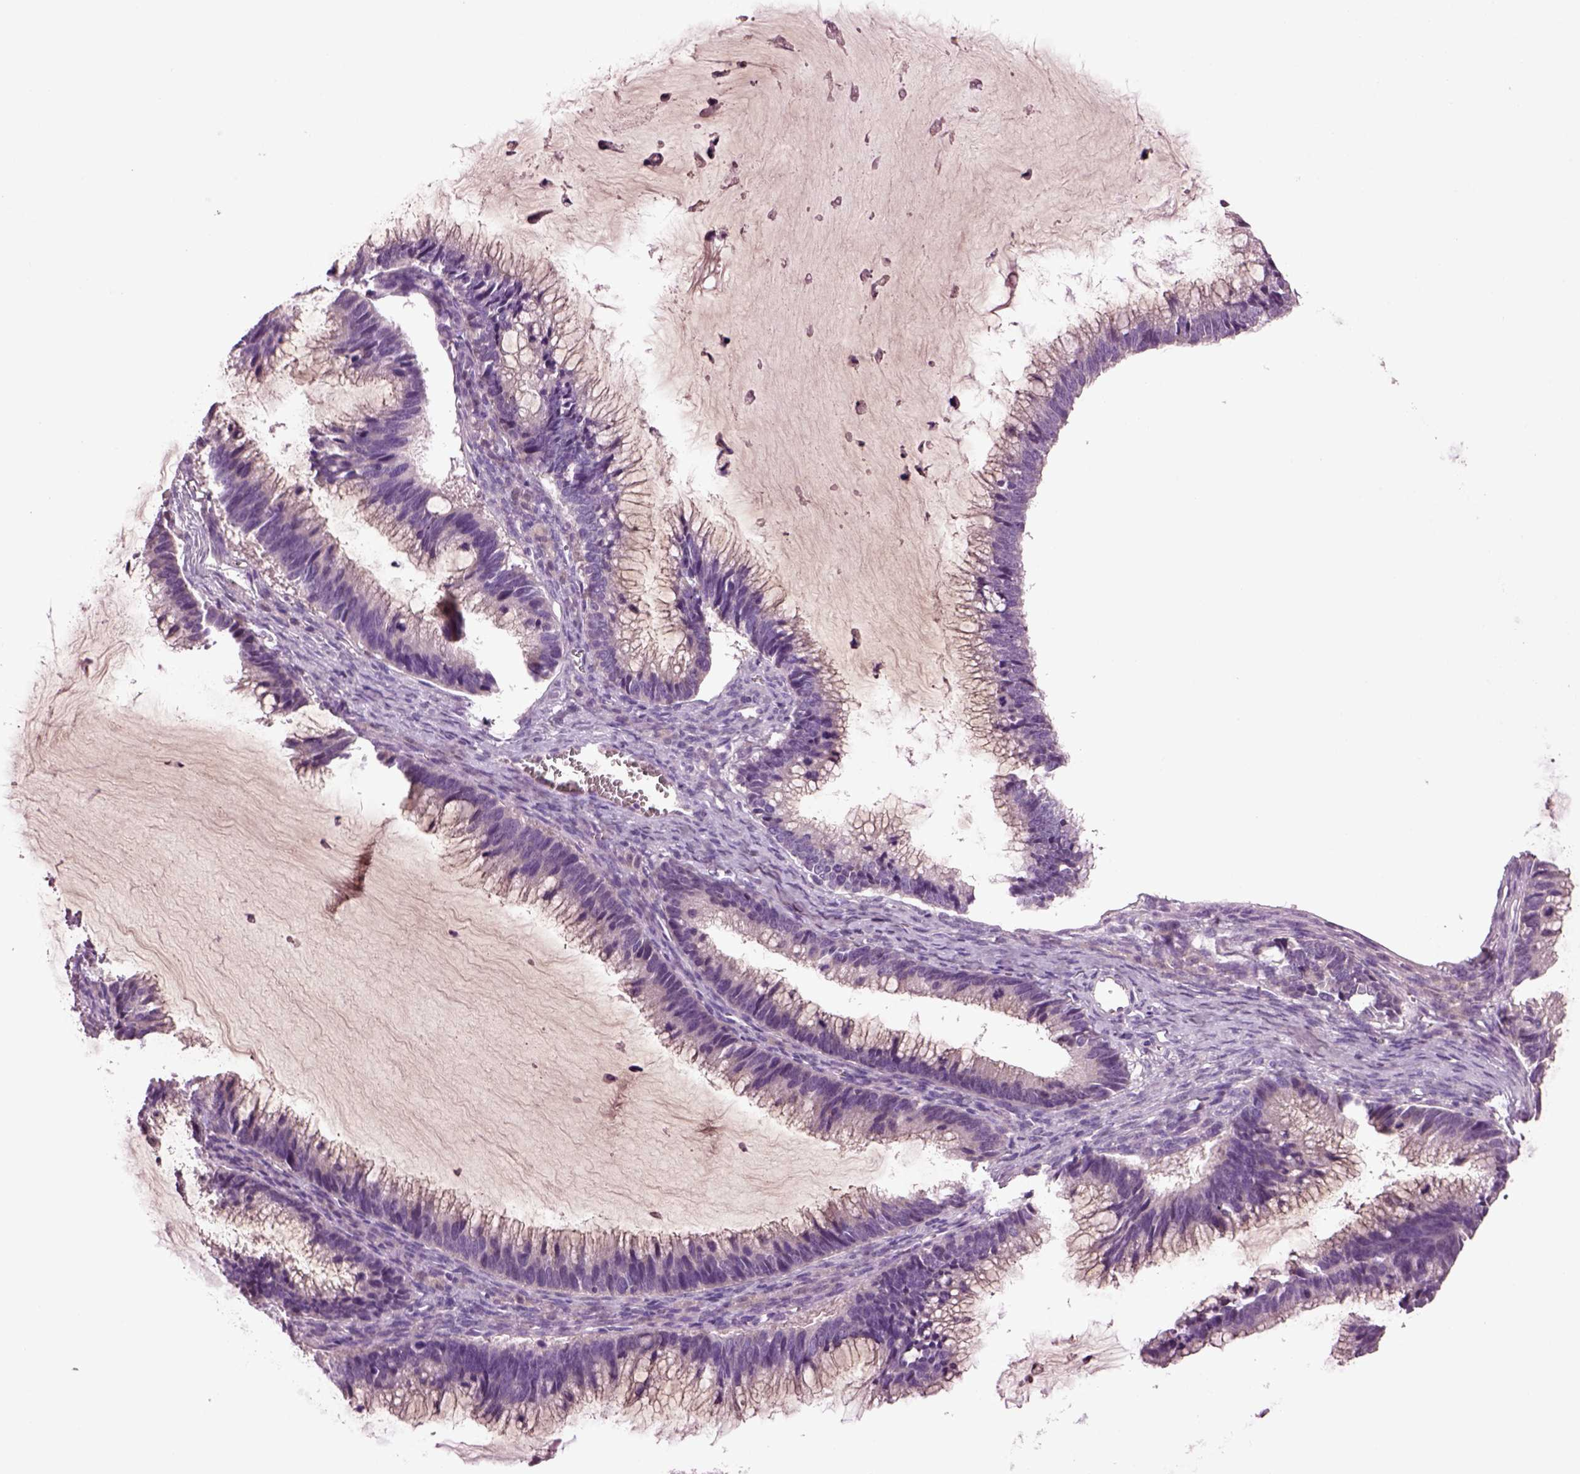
{"staining": {"intensity": "negative", "quantity": "none", "location": "none"}, "tissue": "ovarian cancer", "cell_type": "Tumor cells", "image_type": "cancer", "snomed": [{"axis": "morphology", "description": "Cystadenocarcinoma, mucinous, NOS"}, {"axis": "topography", "description": "Ovary"}], "caption": "A high-resolution micrograph shows IHC staining of ovarian cancer (mucinous cystadenocarcinoma), which shows no significant positivity in tumor cells.", "gene": "CLPSL1", "patient": {"sex": "female", "age": 38}}